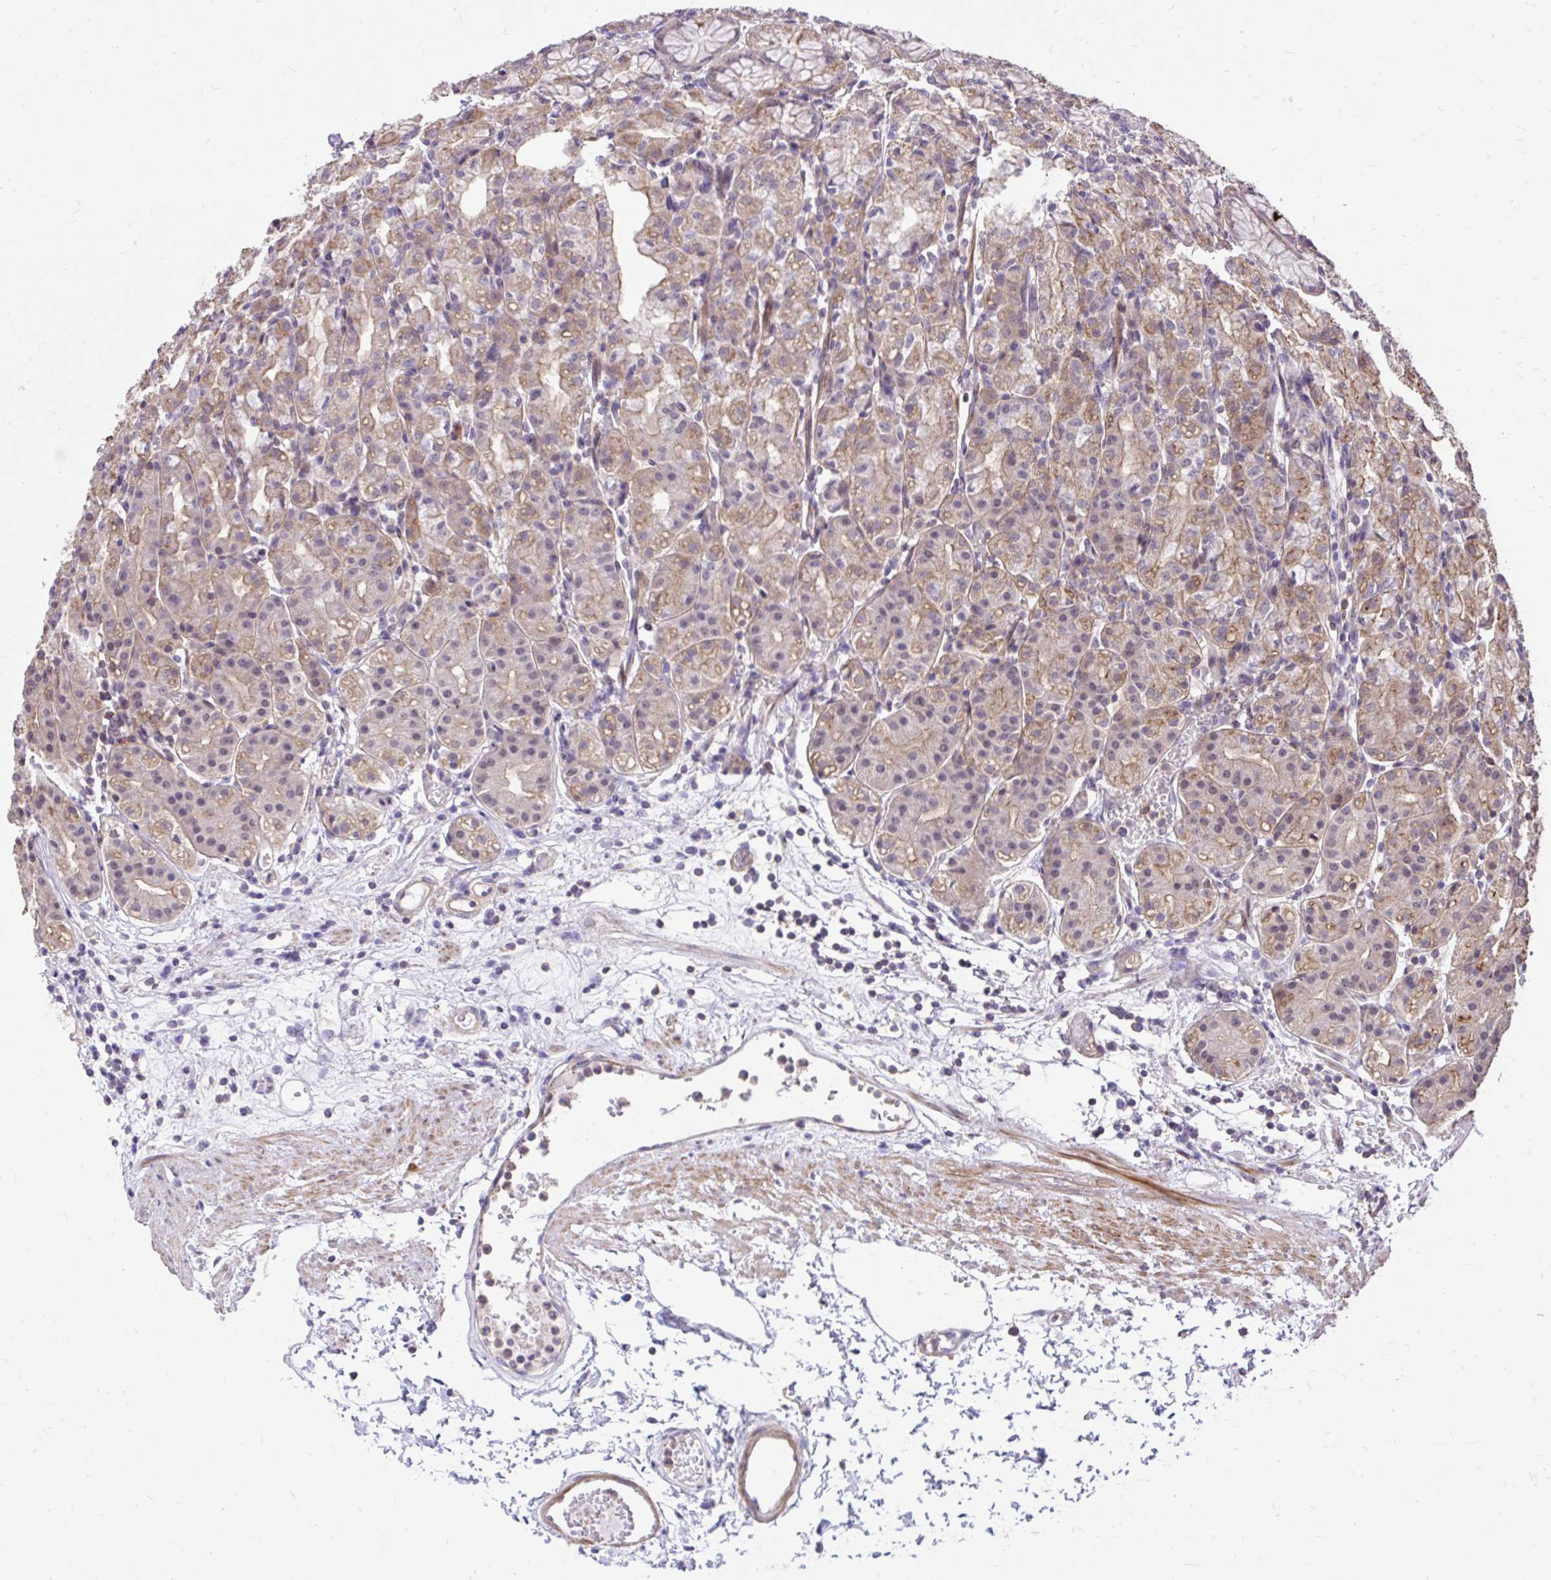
{"staining": {"intensity": "moderate", "quantity": "25%-75%", "location": "cytoplasmic/membranous"}, "tissue": "stomach", "cell_type": "Glandular cells", "image_type": "normal", "snomed": [{"axis": "morphology", "description": "Normal tissue, NOS"}, {"axis": "topography", "description": "Stomach"}], "caption": "Normal stomach exhibits moderate cytoplasmic/membranous staining in approximately 25%-75% of glandular cells Nuclei are stained in blue..", "gene": "IGFL2", "patient": {"sex": "female", "age": 57}}